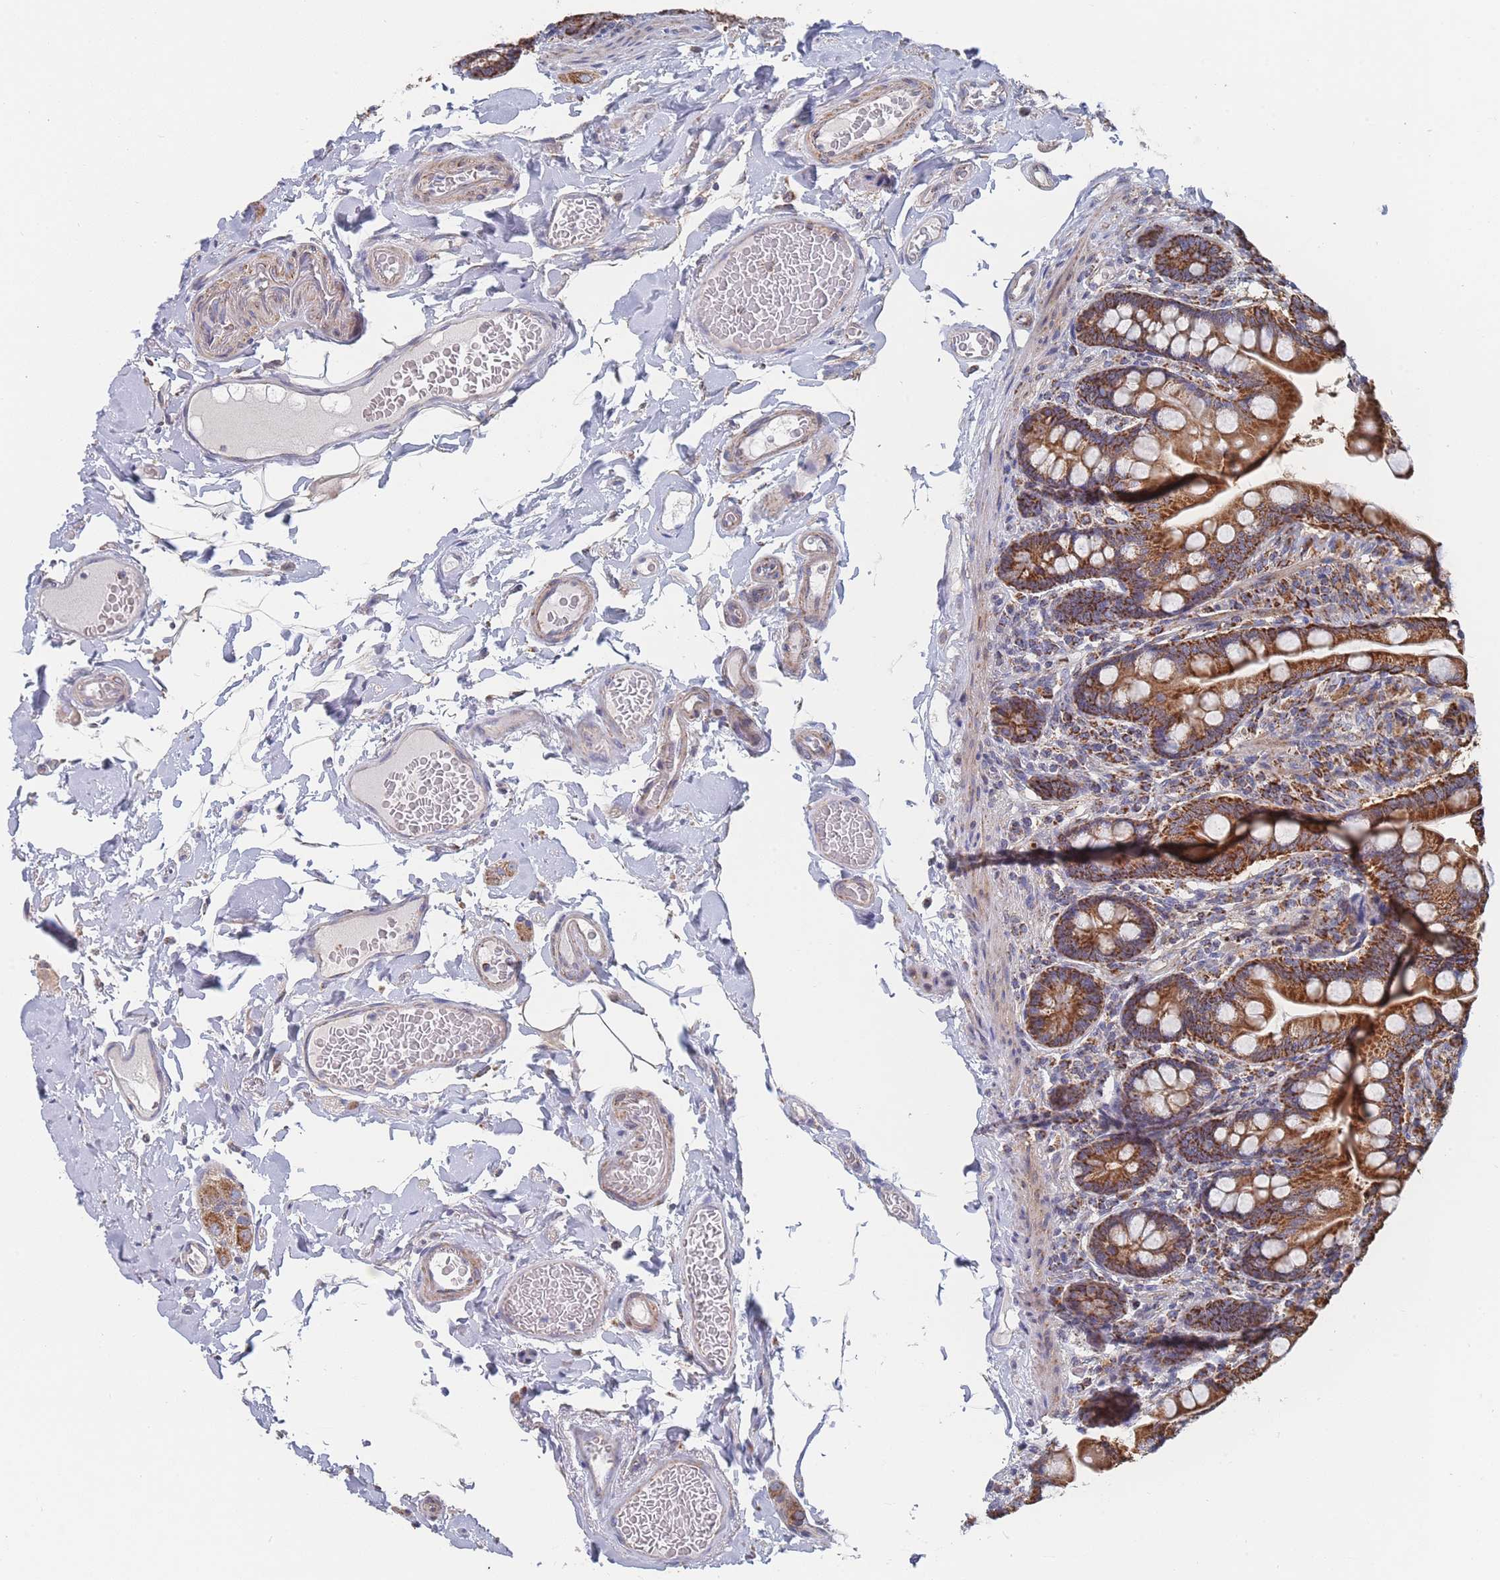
{"staining": {"intensity": "strong", "quantity": ">75%", "location": "cytoplasmic/membranous"}, "tissue": "small intestine", "cell_type": "Glandular cells", "image_type": "normal", "snomed": [{"axis": "morphology", "description": "Normal tissue, NOS"}, {"axis": "topography", "description": "Small intestine"}], "caption": "A histopathology image of human small intestine stained for a protein shows strong cytoplasmic/membranous brown staining in glandular cells. The protein of interest is shown in brown color, while the nuclei are stained blue.", "gene": "IKZF4", "patient": {"sex": "female", "age": 64}}